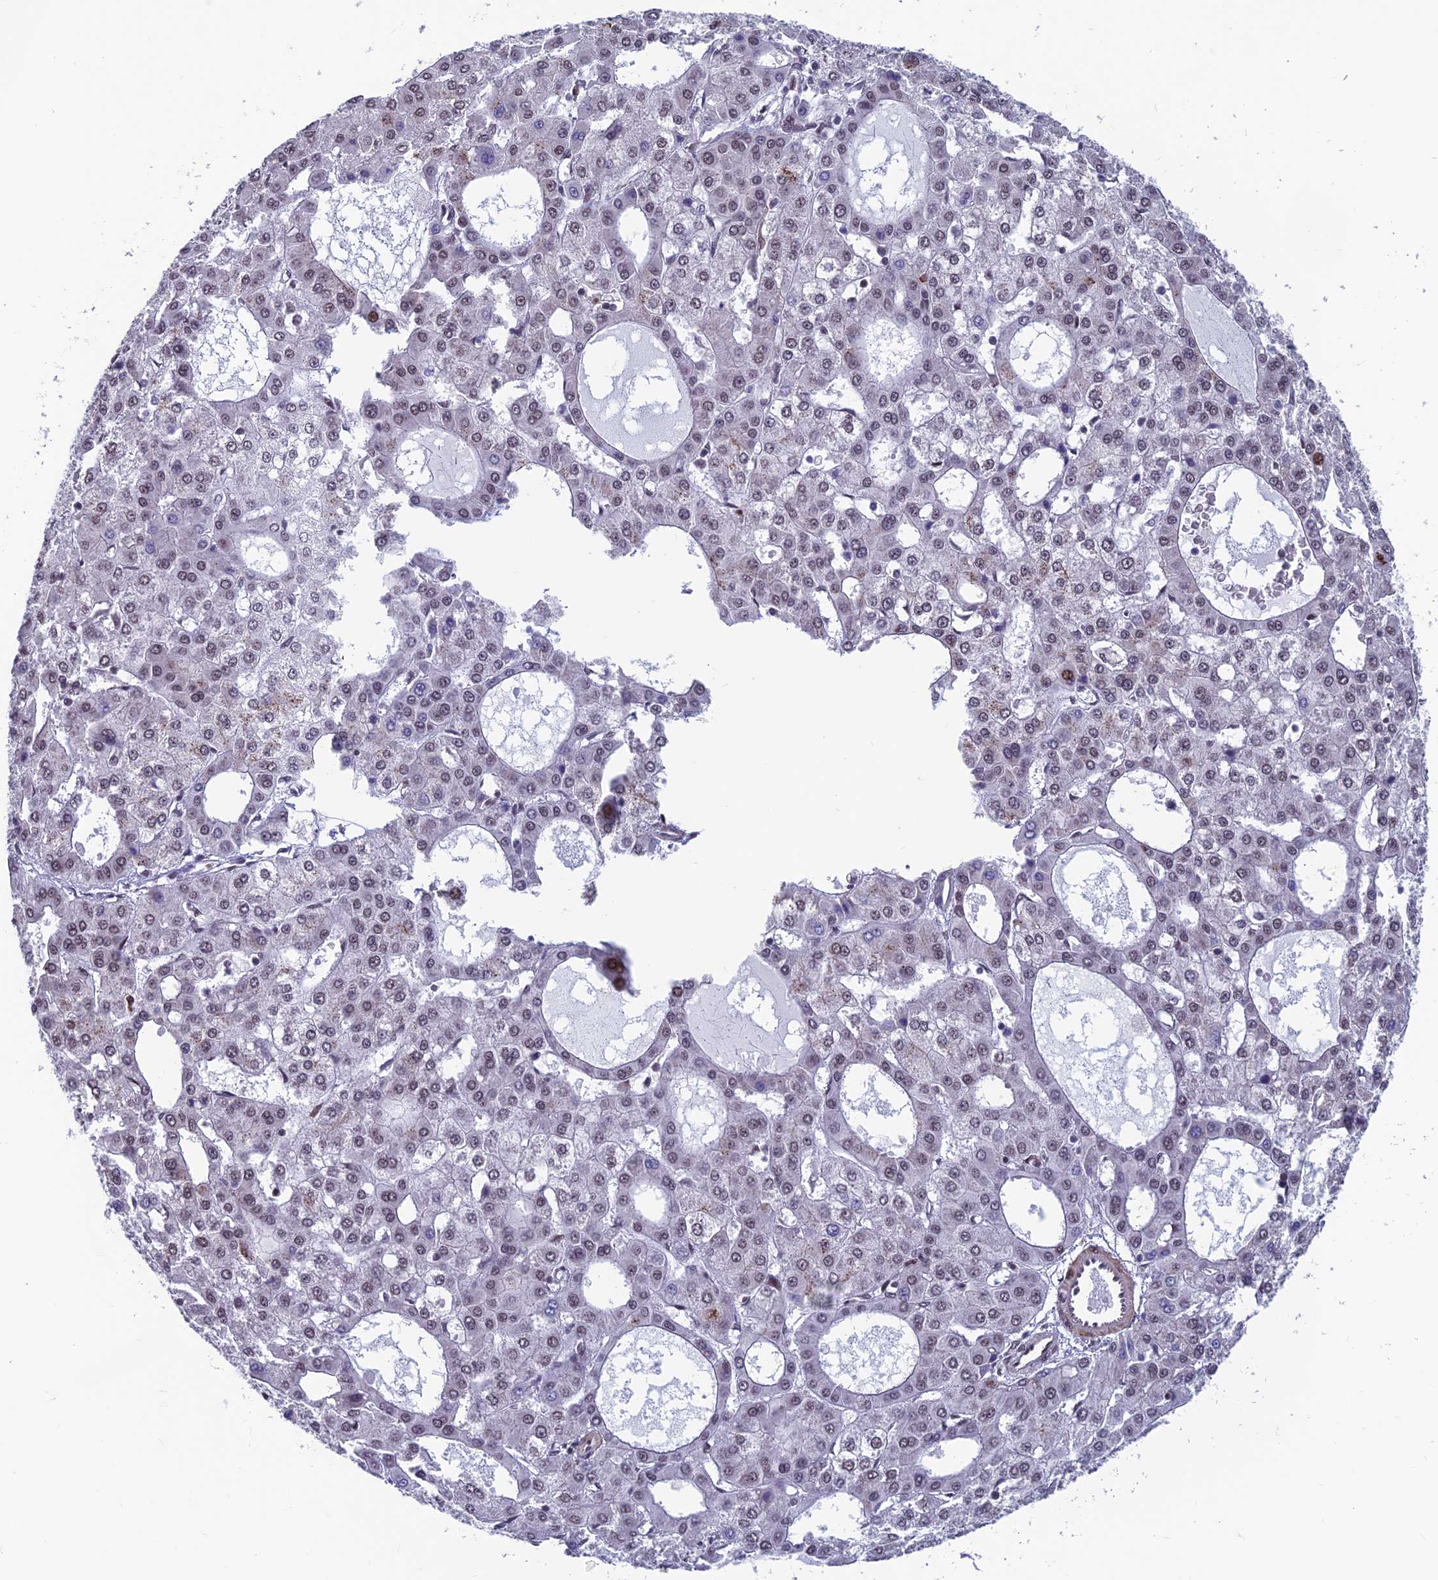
{"staining": {"intensity": "weak", "quantity": "<25%", "location": "nuclear"}, "tissue": "liver cancer", "cell_type": "Tumor cells", "image_type": "cancer", "snomed": [{"axis": "morphology", "description": "Carcinoma, Hepatocellular, NOS"}, {"axis": "topography", "description": "Liver"}], "caption": "Immunohistochemical staining of human liver hepatocellular carcinoma exhibits no significant expression in tumor cells.", "gene": "KIAA1191", "patient": {"sex": "male", "age": 47}}